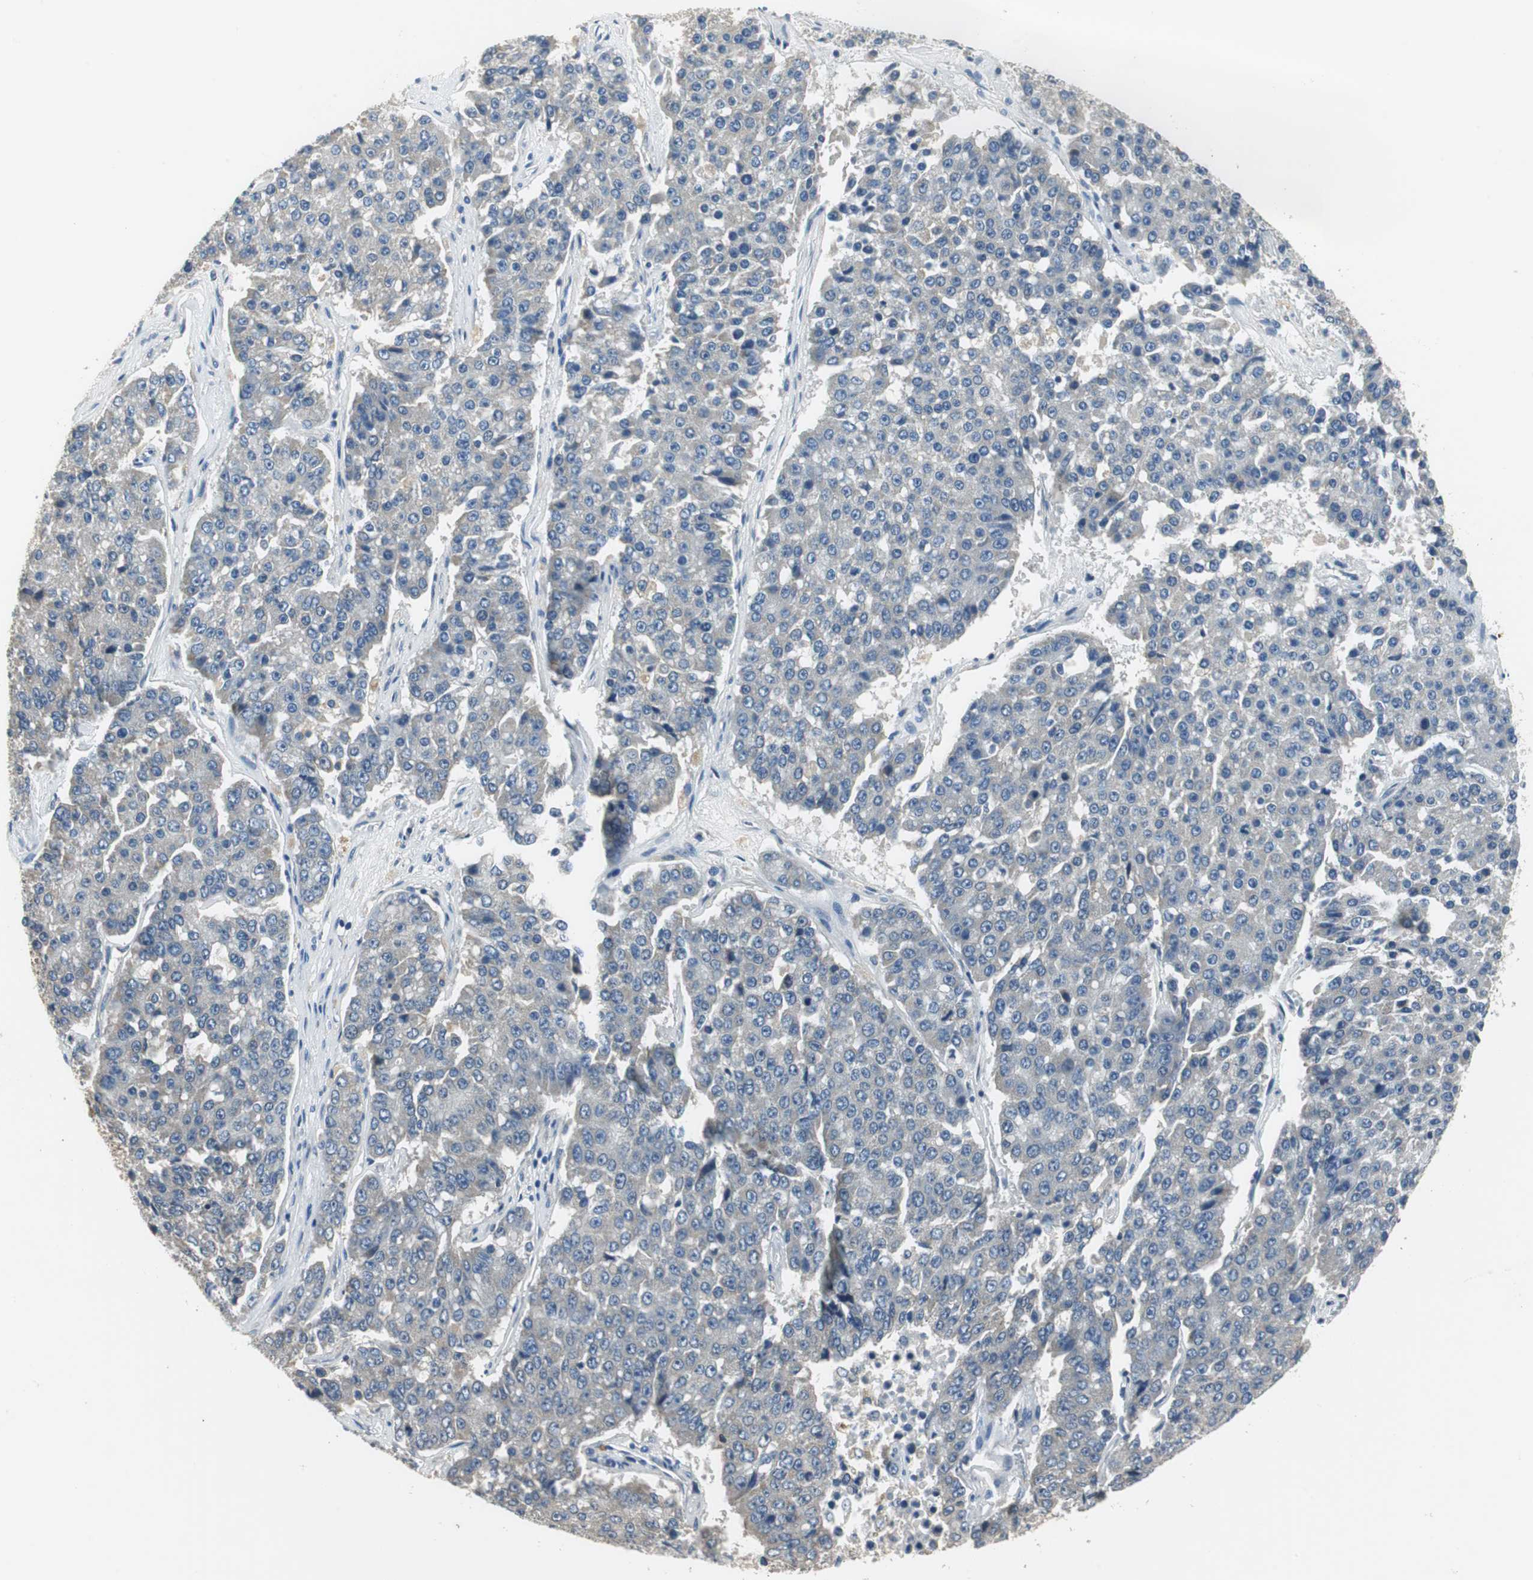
{"staining": {"intensity": "negative", "quantity": "none", "location": "none"}, "tissue": "pancreatic cancer", "cell_type": "Tumor cells", "image_type": "cancer", "snomed": [{"axis": "morphology", "description": "Adenocarcinoma, NOS"}, {"axis": "topography", "description": "Pancreas"}], "caption": "DAB (3,3'-diaminobenzidine) immunohistochemical staining of pancreatic adenocarcinoma demonstrates no significant staining in tumor cells.", "gene": "MTIF2", "patient": {"sex": "male", "age": 50}}